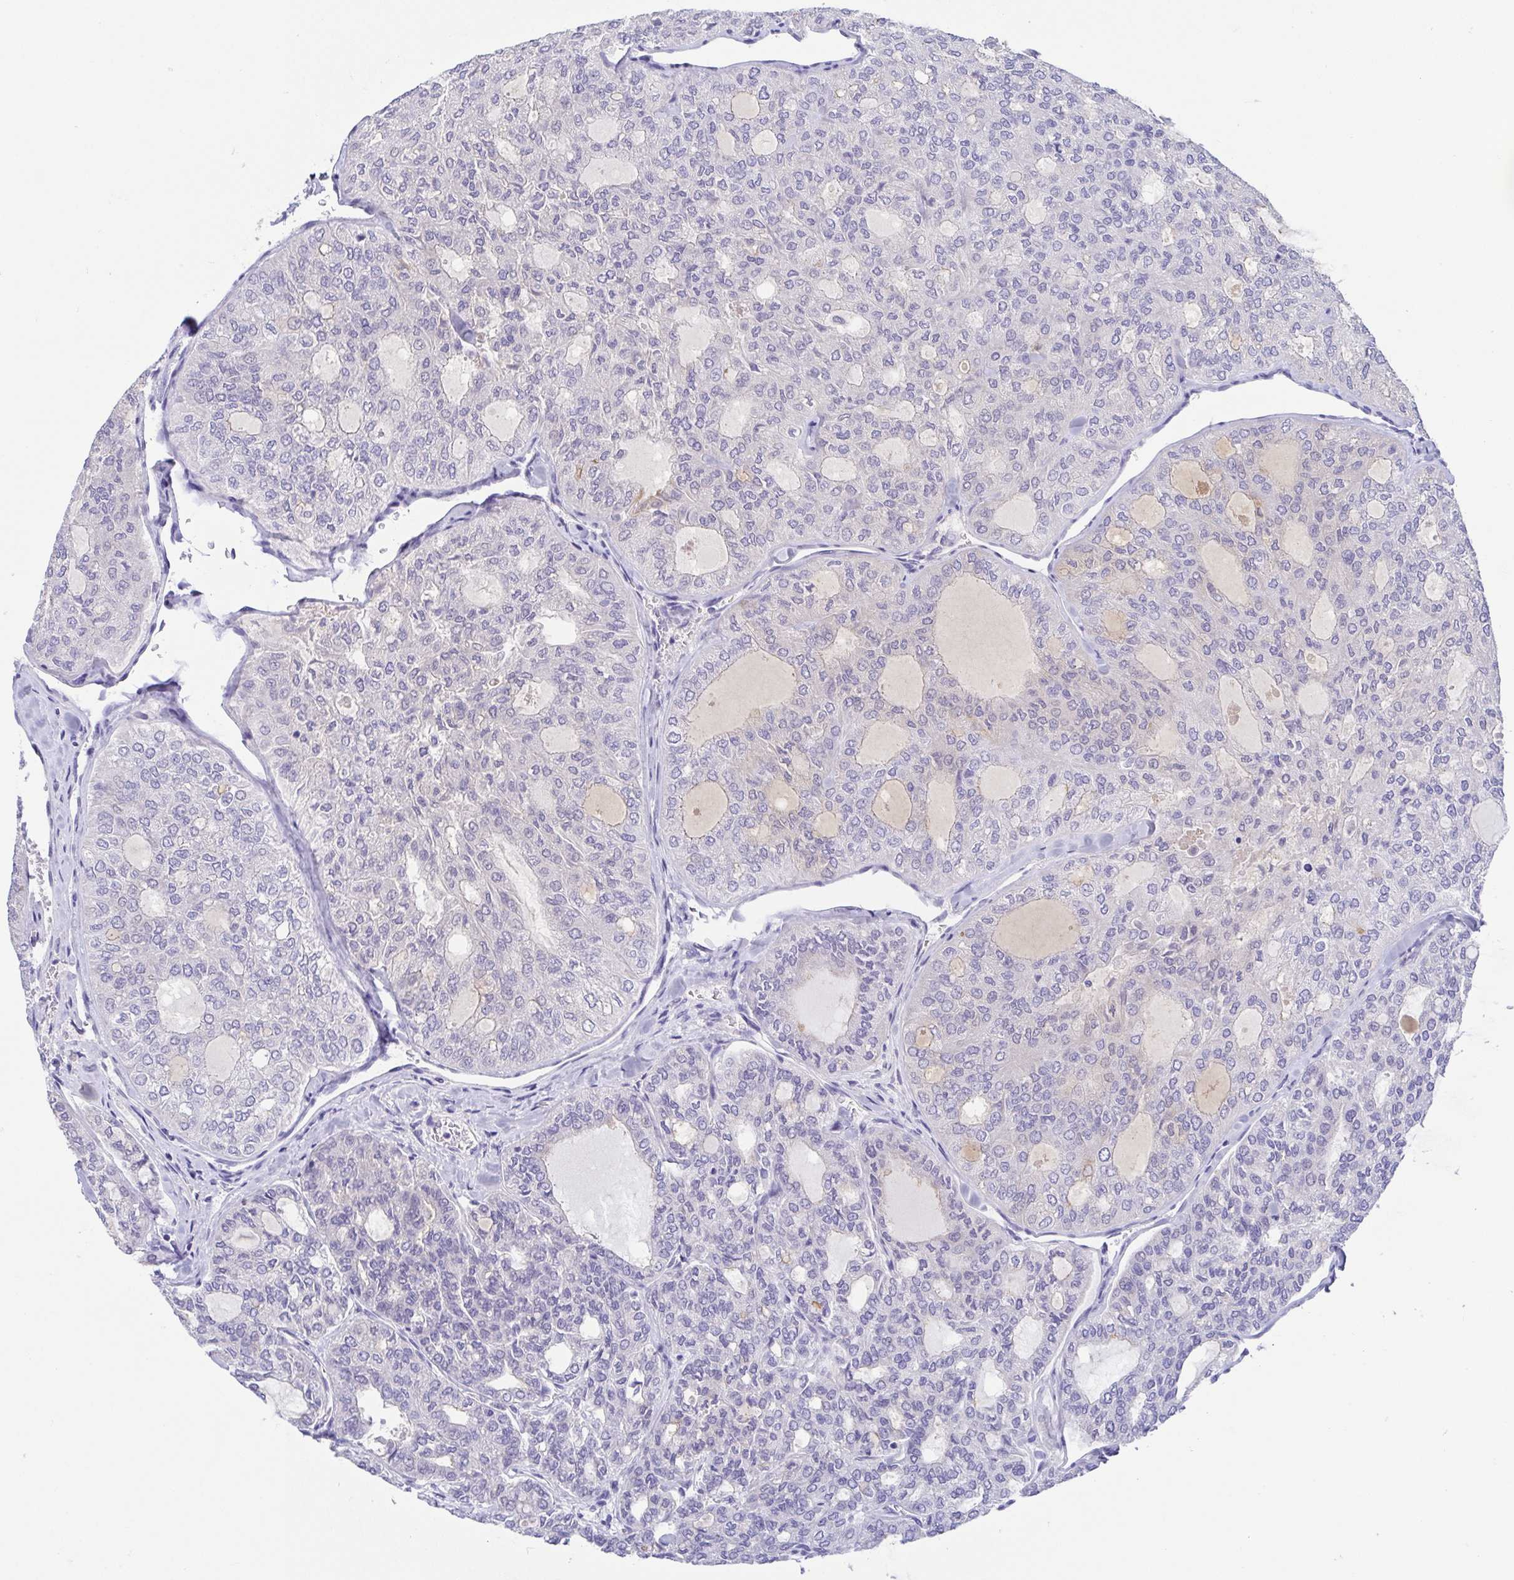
{"staining": {"intensity": "negative", "quantity": "none", "location": "none"}, "tissue": "thyroid cancer", "cell_type": "Tumor cells", "image_type": "cancer", "snomed": [{"axis": "morphology", "description": "Follicular adenoma carcinoma, NOS"}, {"axis": "topography", "description": "Thyroid gland"}], "caption": "Immunohistochemistry (IHC) micrograph of neoplastic tissue: thyroid cancer stained with DAB (3,3'-diaminobenzidine) demonstrates no significant protein expression in tumor cells. (IHC, brightfield microscopy, high magnification).", "gene": "TREH", "patient": {"sex": "male", "age": 75}}